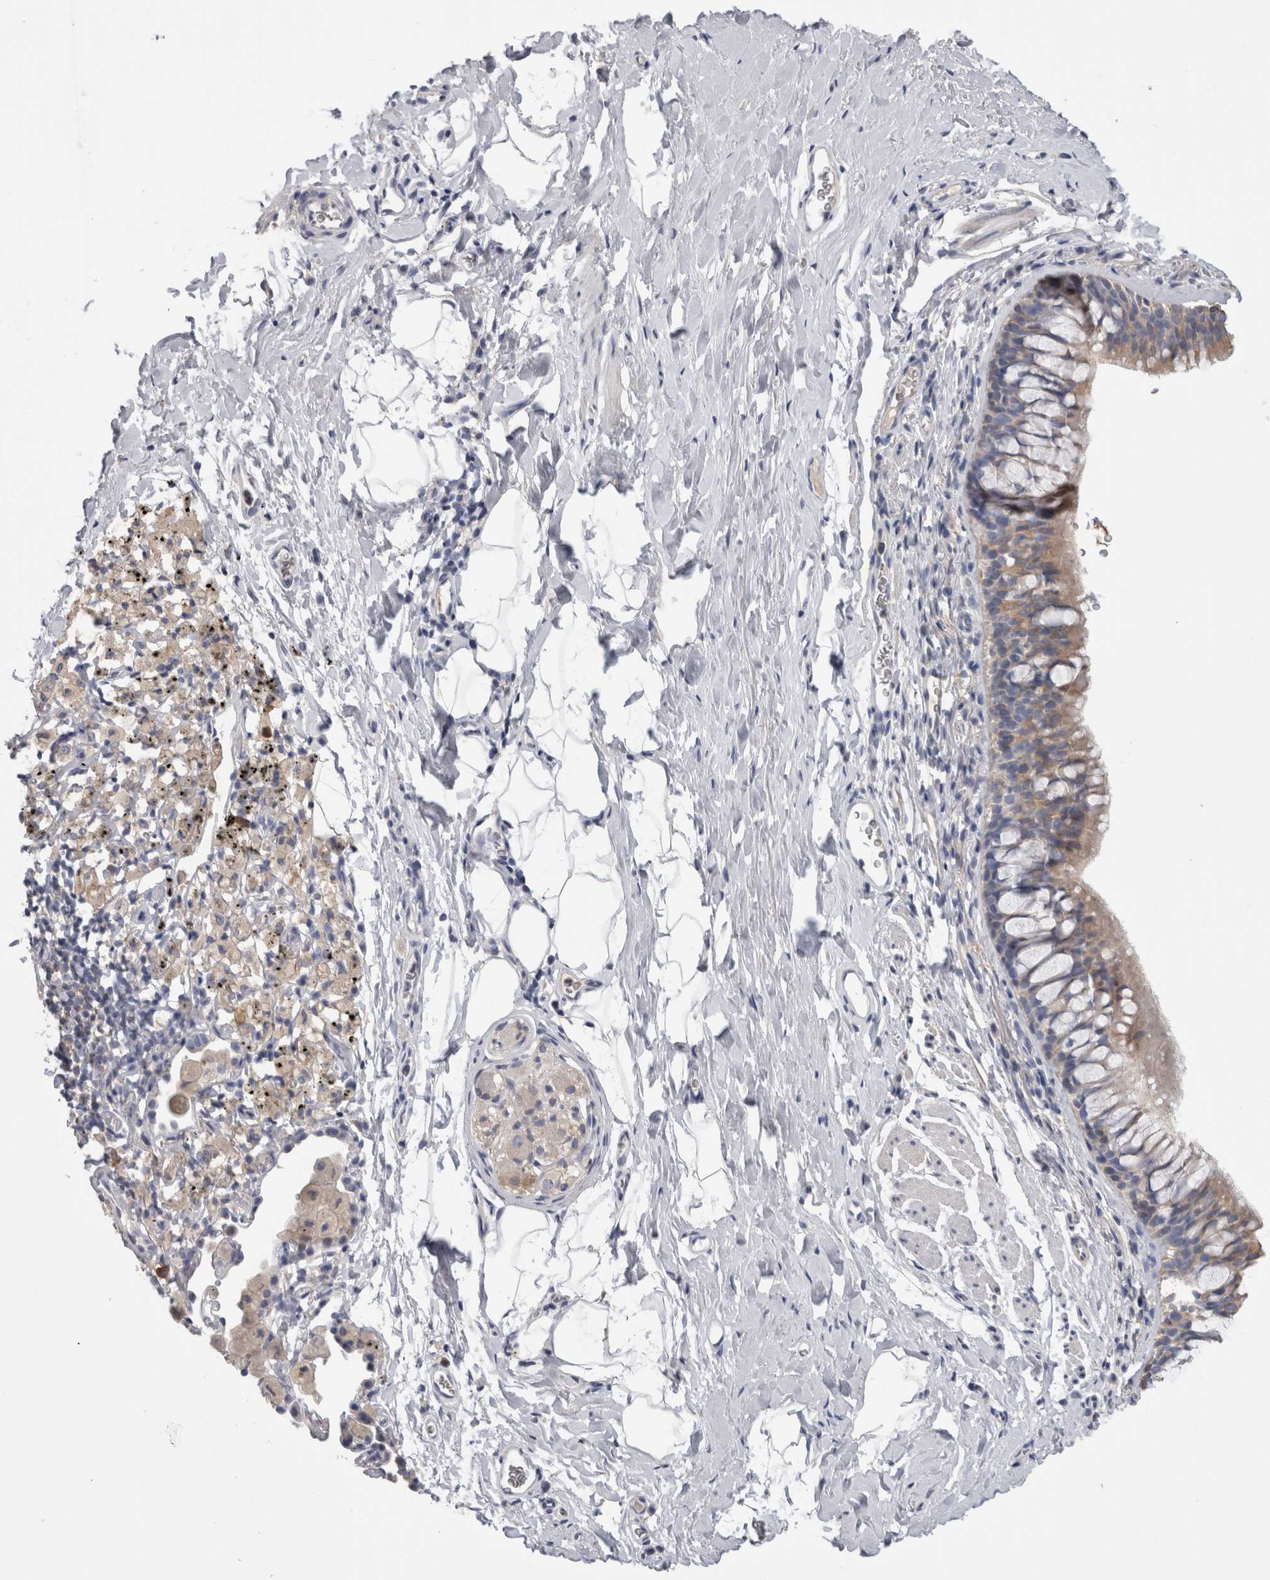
{"staining": {"intensity": "weak", "quantity": ">75%", "location": "cytoplasmic/membranous"}, "tissue": "bronchus", "cell_type": "Respiratory epithelial cells", "image_type": "normal", "snomed": [{"axis": "morphology", "description": "Normal tissue, NOS"}, {"axis": "topography", "description": "Cartilage tissue"}, {"axis": "topography", "description": "Bronchus"}], "caption": "Bronchus stained with immunohistochemistry reveals weak cytoplasmic/membranous expression in about >75% of respiratory epithelial cells. Nuclei are stained in blue.", "gene": "SCRN1", "patient": {"sex": "female", "age": 53}}